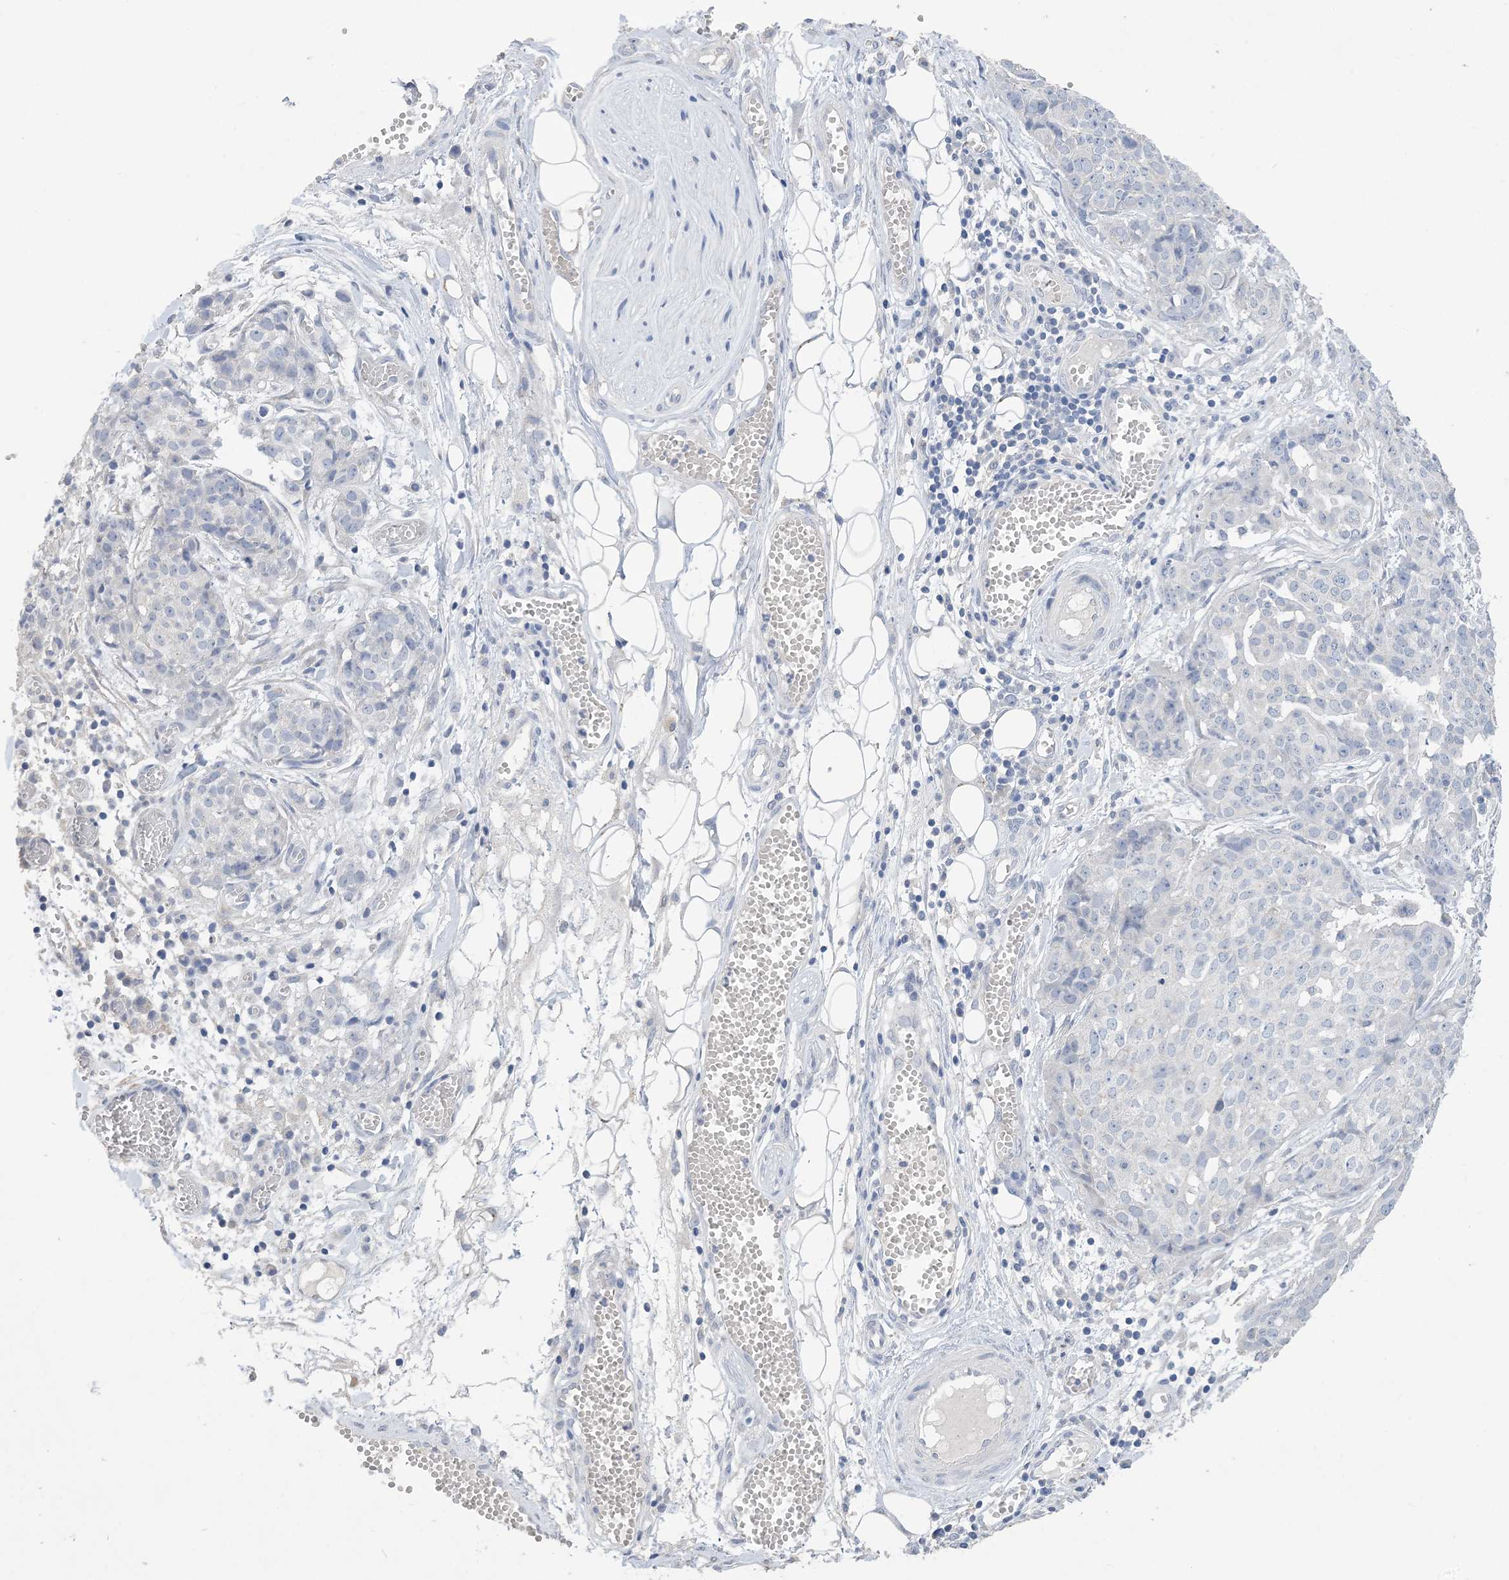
{"staining": {"intensity": "negative", "quantity": "none", "location": "none"}, "tissue": "ovarian cancer", "cell_type": "Tumor cells", "image_type": "cancer", "snomed": [{"axis": "morphology", "description": "Cystadenocarcinoma, serous, NOS"}, {"axis": "topography", "description": "Soft tissue"}, {"axis": "topography", "description": "Ovary"}], "caption": "This is a histopathology image of immunohistochemistry (IHC) staining of ovarian cancer (serous cystadenocarcinoma), which shows no positivity in tumor cells.", "gene": "DSC3", "patient": {"sex": "female", "age": 57}}